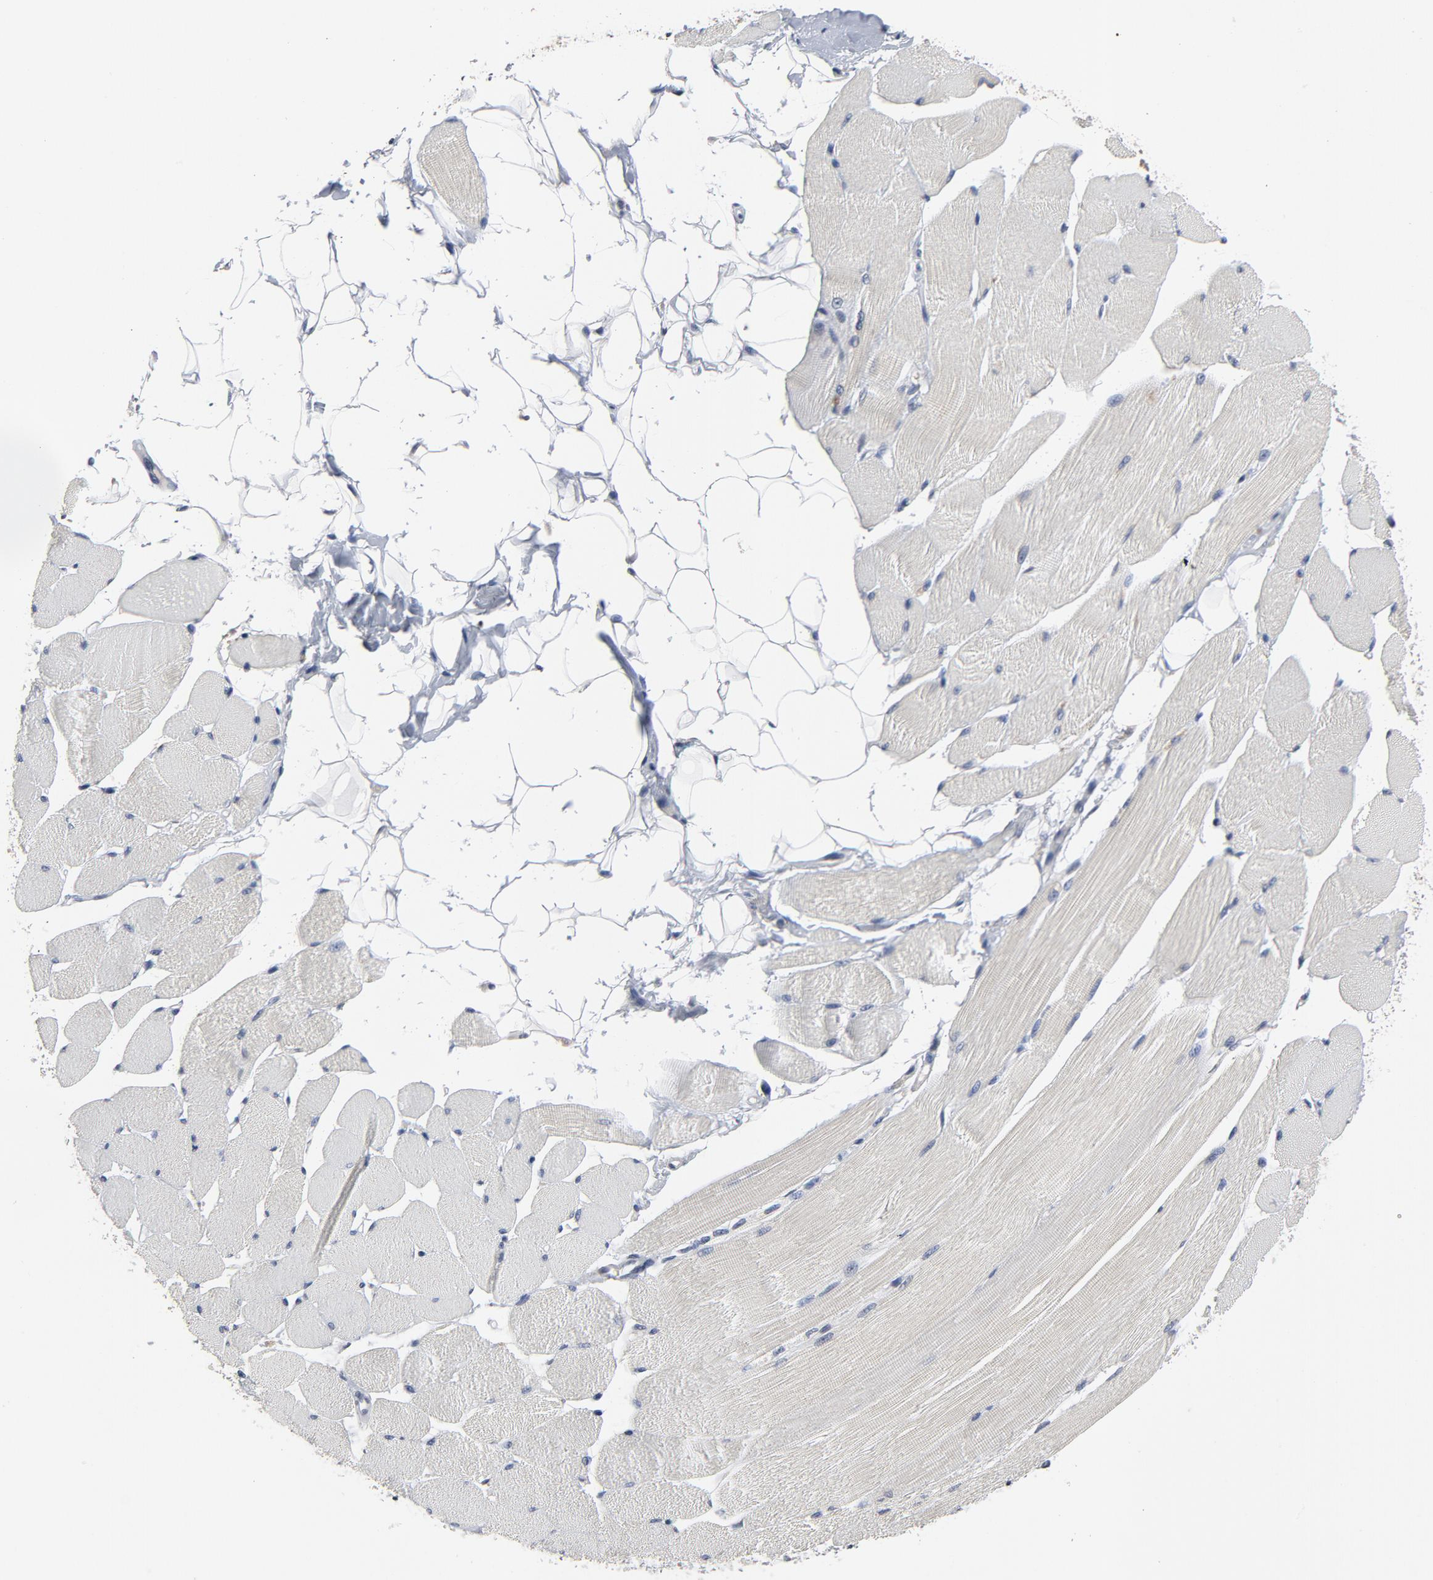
{"staining": {"intensity": "negative", "quantity": "none", "location": "none"}, "tissue": "skeletal muscle", "cell_type": "Myocytes", "image_type": "normal", "snomed": [{"axis": "morphology", "description": "Normal tissue, NOS"}, {"axis": "topography", "description": "Skeletal muscle"}, {"axis": "topography", "description": "Peripheral nerve tissue"}], "caption": "DAB immunohistochemical staining of unremarkable human skeletal muscle exhibits no significant expression in myocytes.", "gene": "TCL1A", "patient": {"sex": "female", "age": 84}}